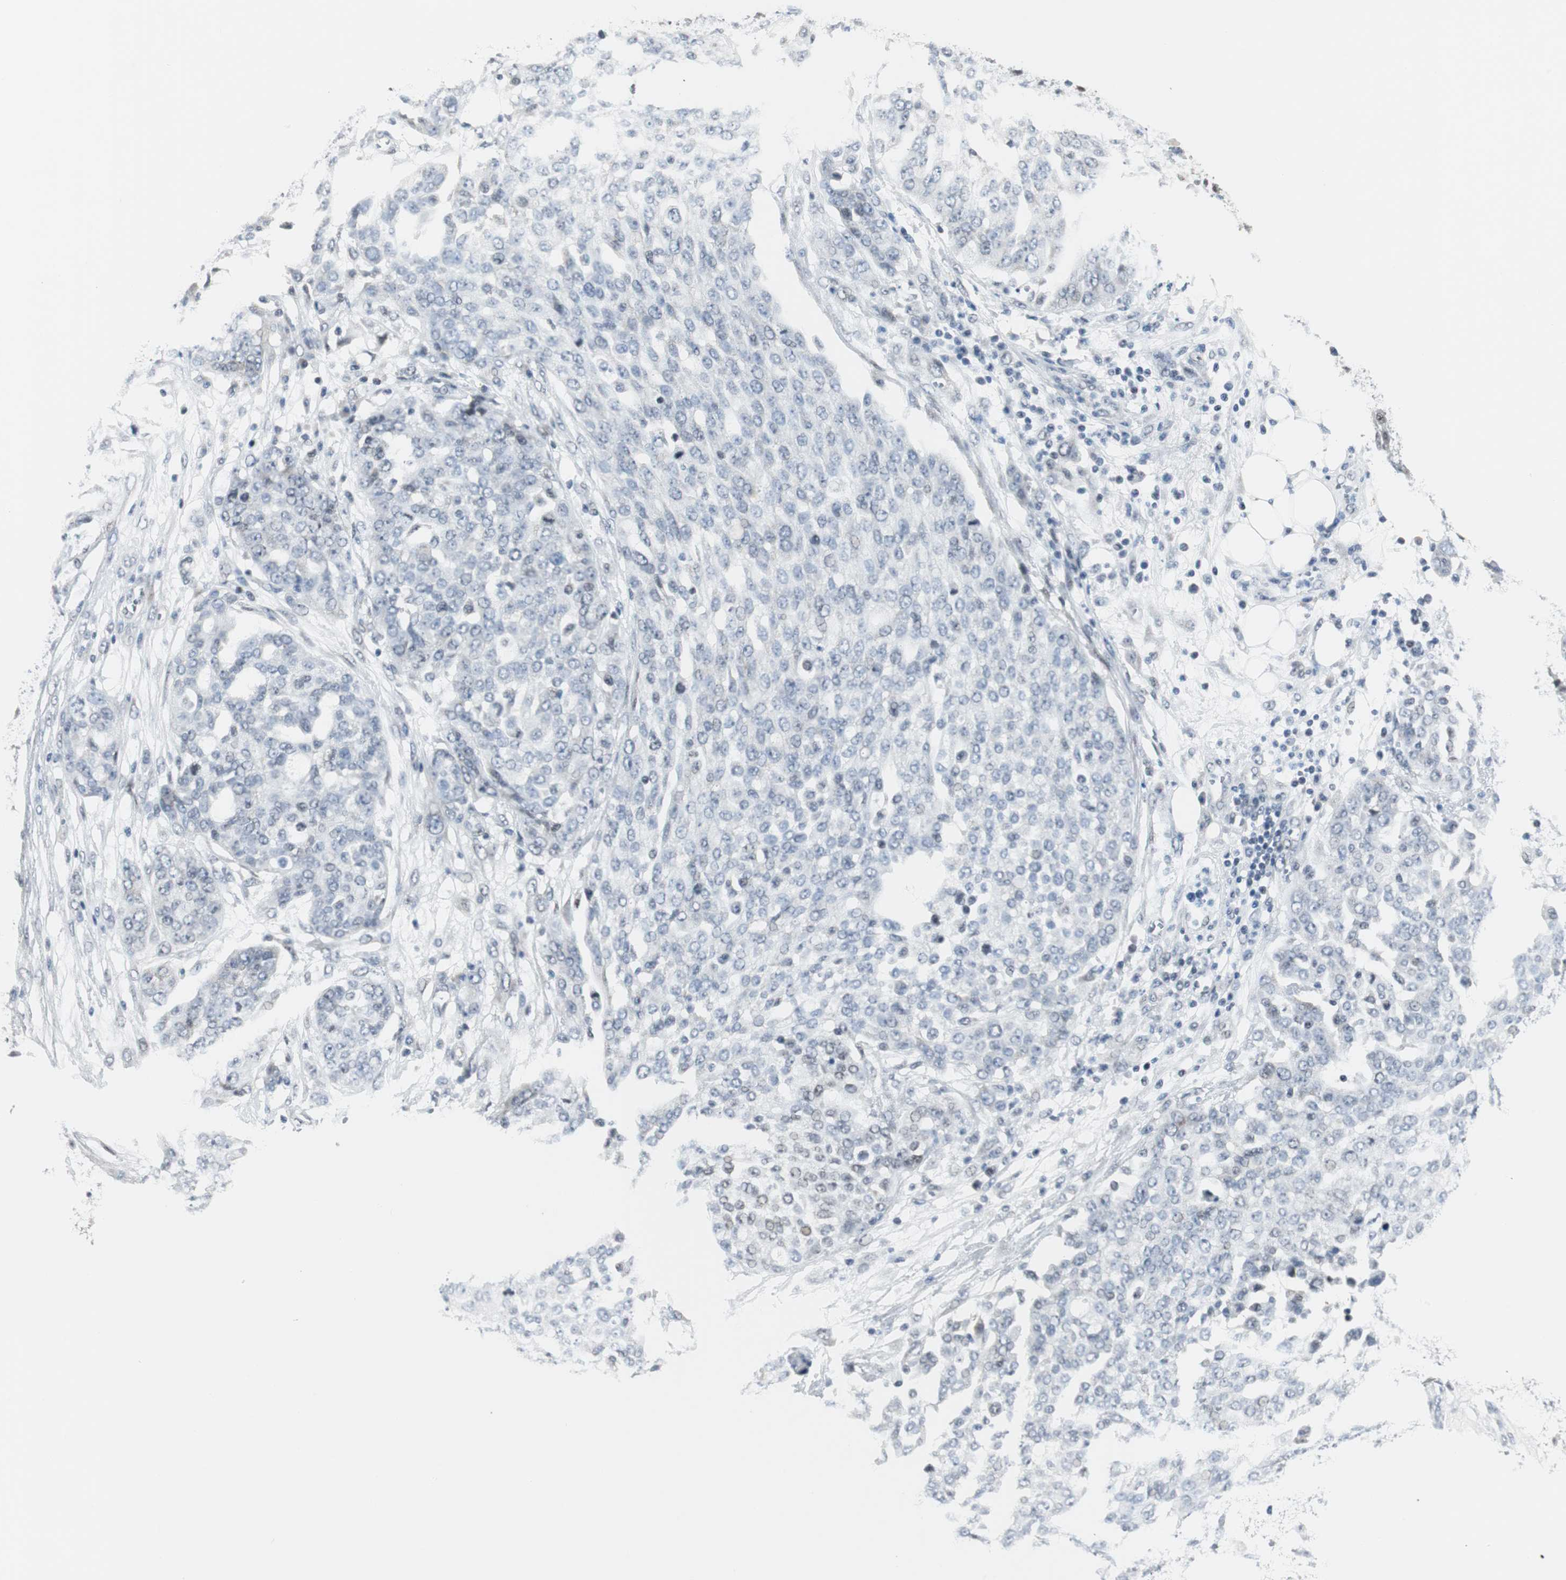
{"staining": {"intensity": "weak", "quantity": "<25%", "location": "nuclear"}, "tissue": "ovarian cancer", "cell_type": "Tumor cells", "image_type": "cancer", "snomed": [{"axis": "morphology", "description": "Cystadenocarcinoma, serous, NOS"}, {"axis": "topography", "description": "Soft tissue"}, {"axis": "topography", "description": "Ovary"}], "caption": "An image of human ovarian cancer is negative for staining in tumor cells.", "gene": "MTA1", "patient": {"sex": "female", "age": 57}}